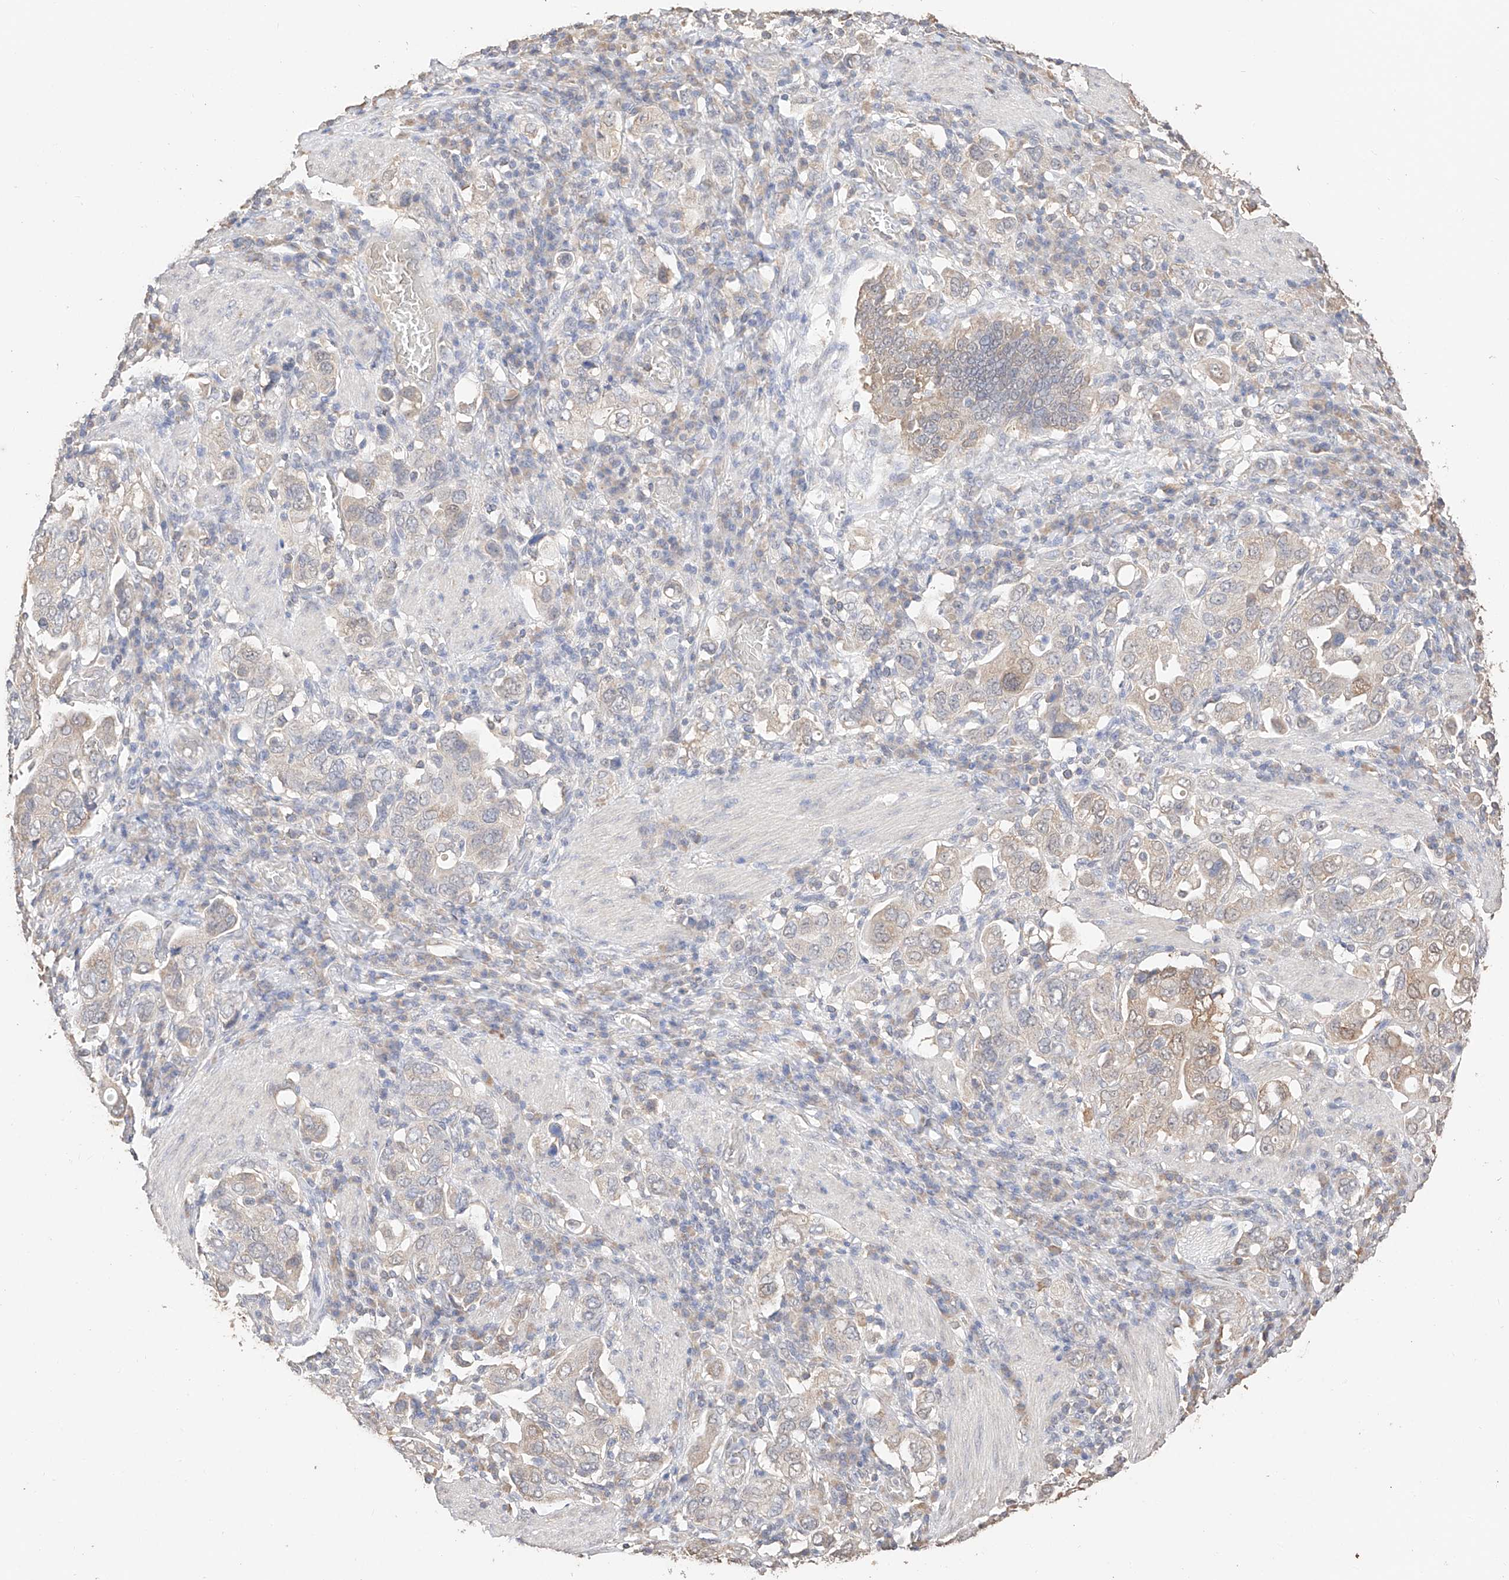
{"staining": {"intensity": "weak", "quantity": "25%-75%", "location": "cytoplasmic/membranous"}, "tissue": "stomach cancer", "cell_type": "Tumor cells", "image_type": "cancer", "snomed": [{"axis": "morphology", "description": "Adenocarcinoma, NOS"}, {"axis": "topography", "description": "Stomach, upper"}], "caption": "Adenocarcinoma (stomach) tissue exhibits weak cytoplasmic/membranous positivity in approximately 25%-75% of tumor cells", "gene": "IL22RA2", "patient": {"sex": "male", "age": 62}}